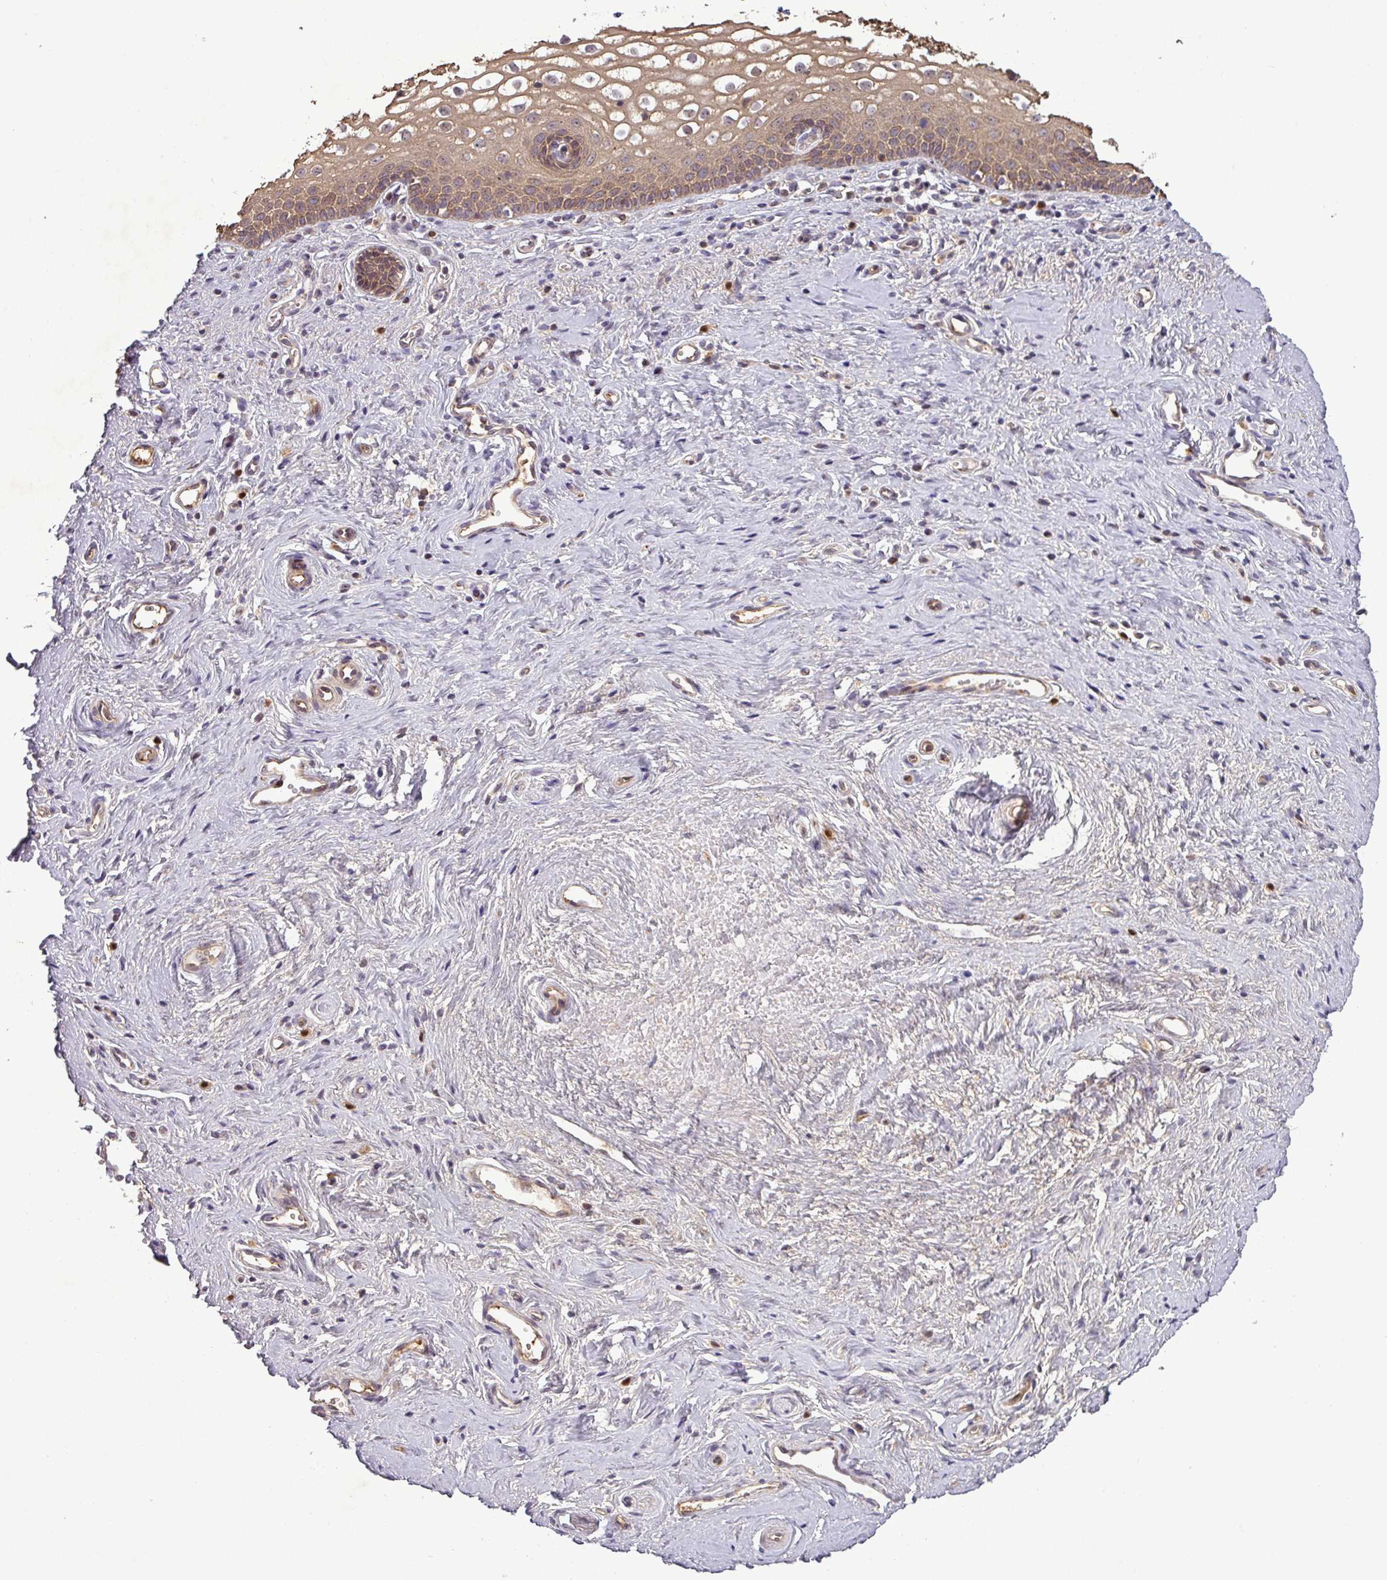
{"staining": {"intensity": "moderate", "quantity": ">75%", "location": "cytoplasmic/membranous"}, "tissue": "vagina", "cell_type": "Squamous epithelial cells", "image_type": "normal", "snomed": [{"axis": "morphology", "description": "Normal tissue, NOS"}, {"axis": "topography", "description": "Vagina"}], "caption": "IHC of unremarkable vagina exhibits medium levels of moderate cytoplasmic/membranous positivity in about >75% of squamous epithelial cells.", "gene": "PCDH1", "patient": {"sex": "female", "age": 59}}